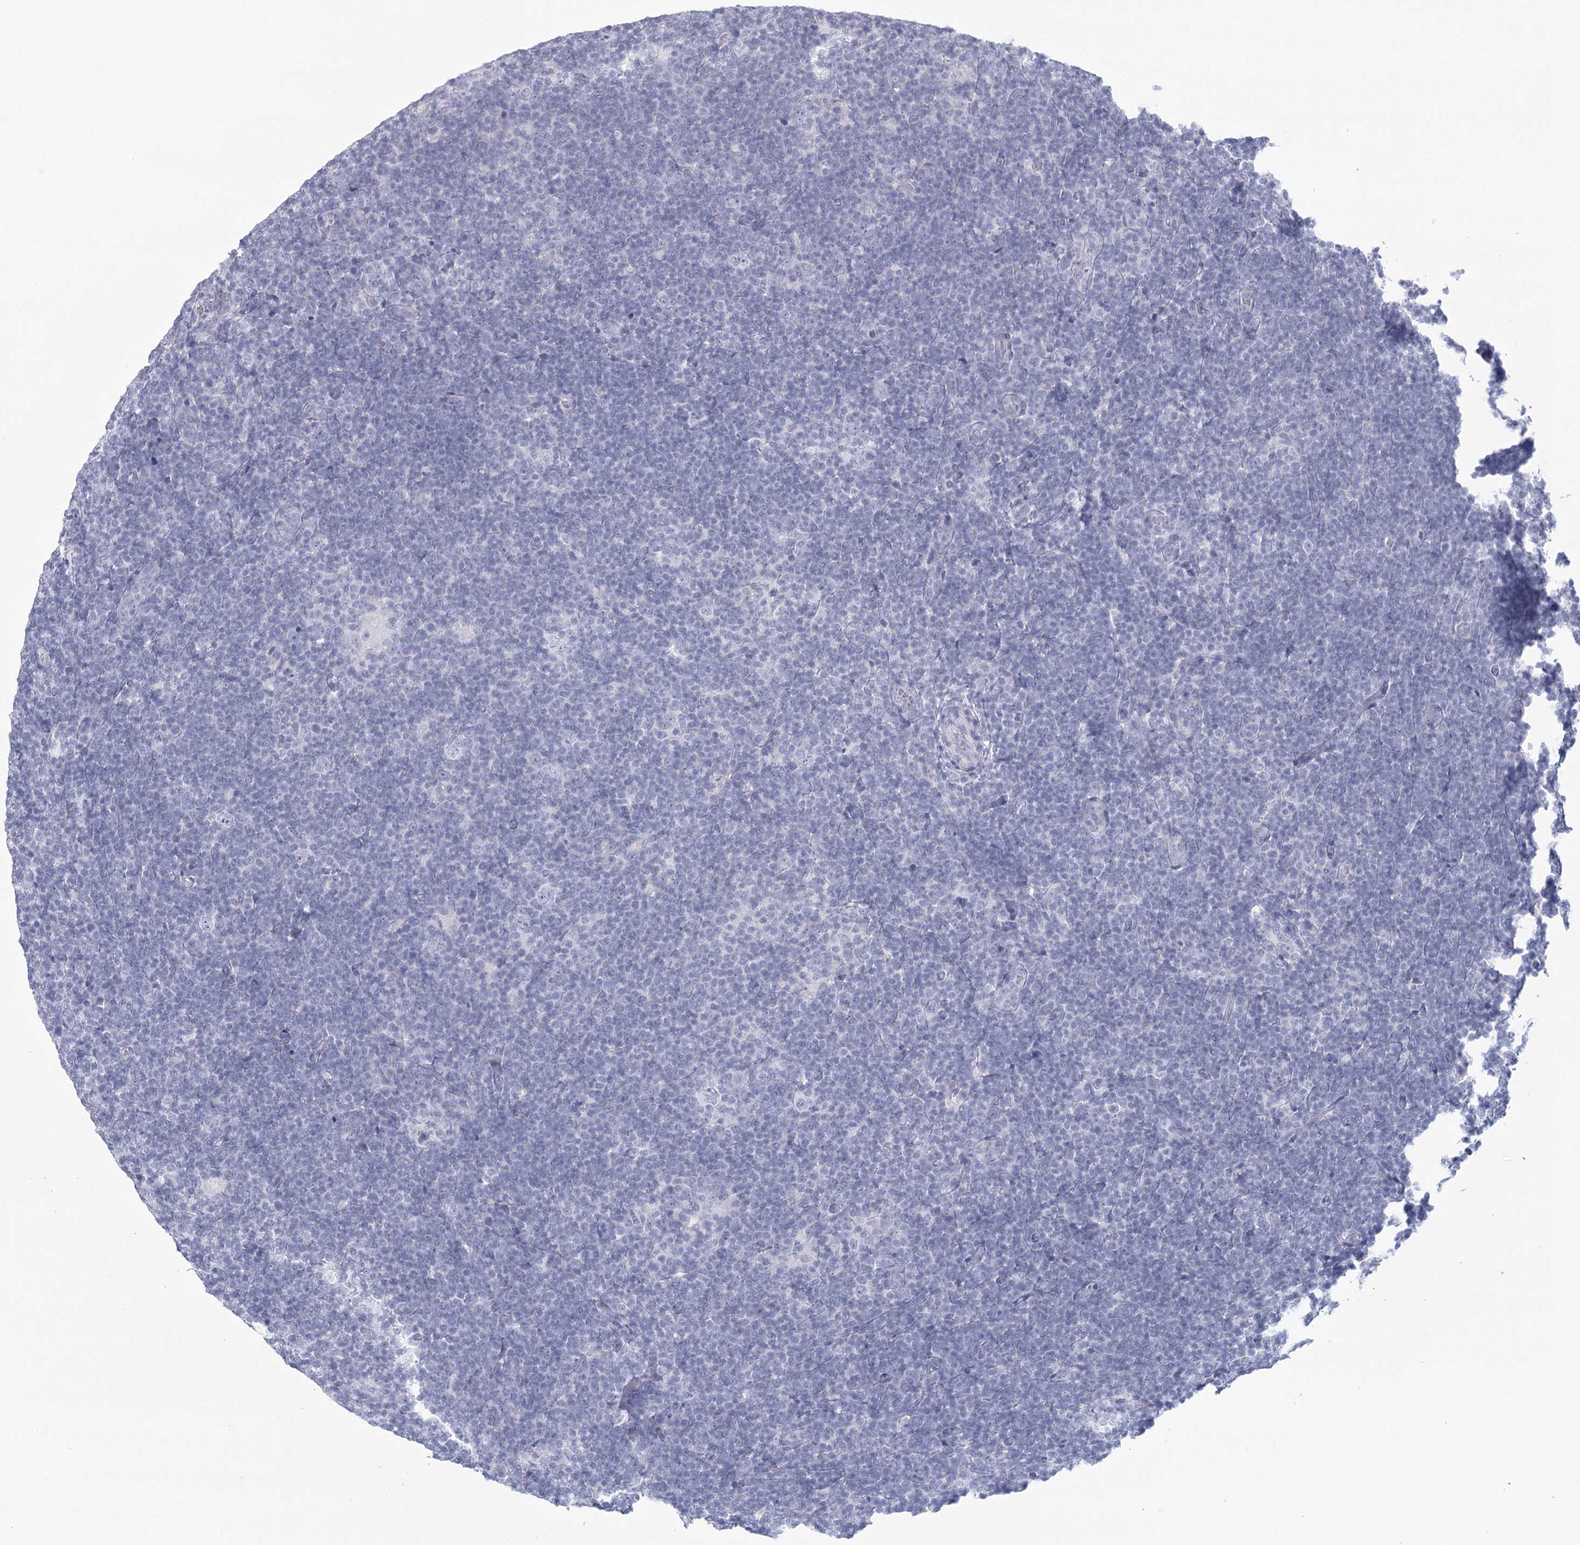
{"staining": {"intensity": "negative", "quantity": "none", "location": "none"}, "tissue": "lymphoma", "cell_type": "Tumor cells", "image_type": "cancer", "snomed": [{"axis": "morphology", "description": "Hodgkin's disease, NOS"}, {"axis": "topography", "description": "Lymph node"}], "caption": "Micrograph shows no significant protein staining in tumor cells of Hodgkin's disease.", "gene": "WNT8B", "patient": {"sex": "female", "age": 57}}